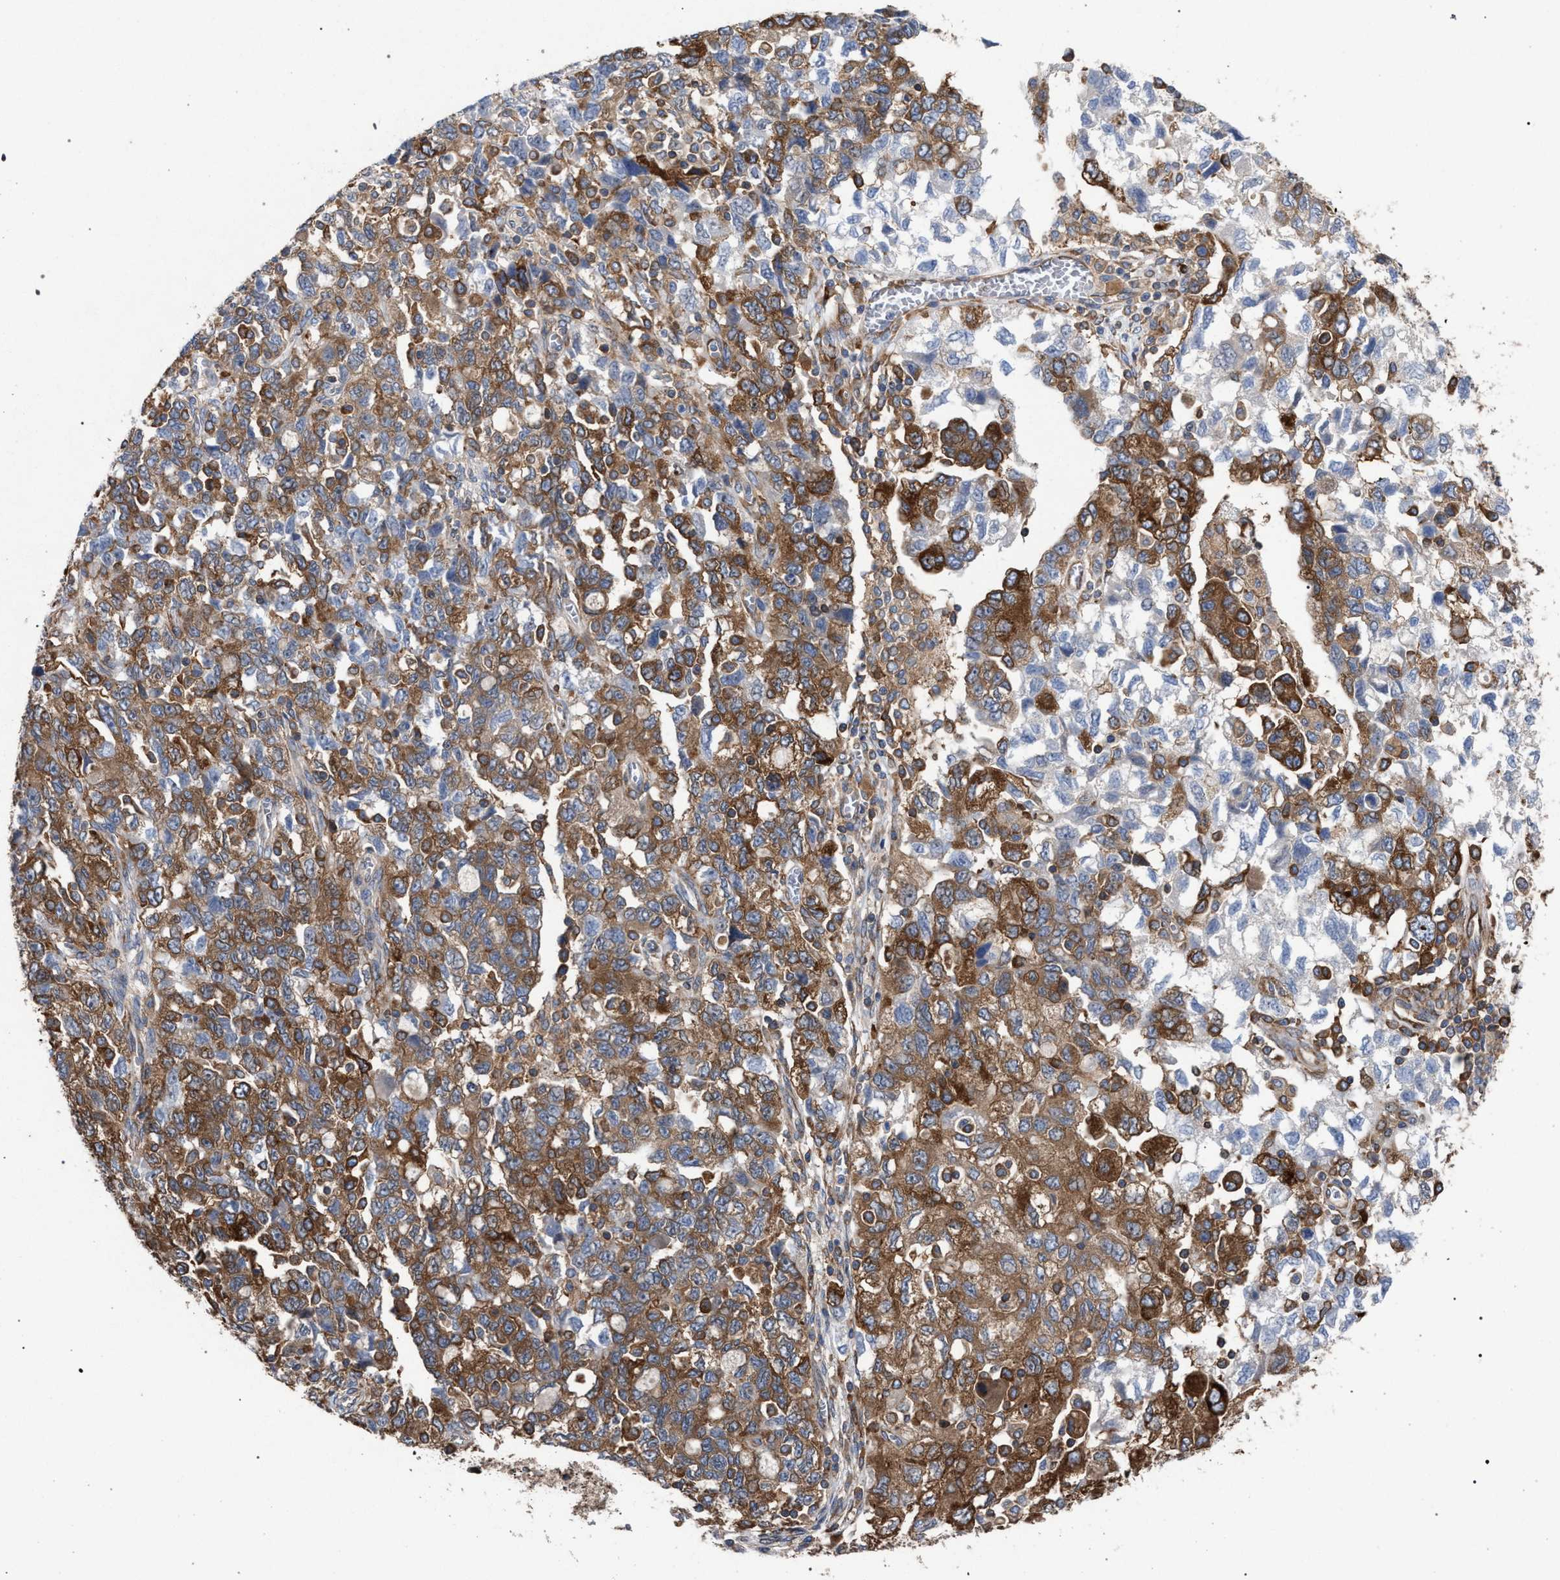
{"staining": {"intensity": "moderate", "quantity": ">75%", "location": "cytoplasmic/membranous"}, "tissue": "ovarian cancer", "cell_type": "Tumor cells", "image_type": "cancer", "snomed": [{"axis": "morphology", "description": "Carcinoma, NOS"}, {"axis": "morphology", "description": "Cystadenocarcinoma, serous, NOS"}, {"axis": "topography", "description": "Ovary"}], "caption": "Immunohistochemical staining of human carcinoma (ovarian) demonstrates medium levels of moderate cytoplasmic/membranous positivity in approximately >75% of tumor cells.", "gene": "CDR2L", "patient": {"sex": "female", "age": 69}}